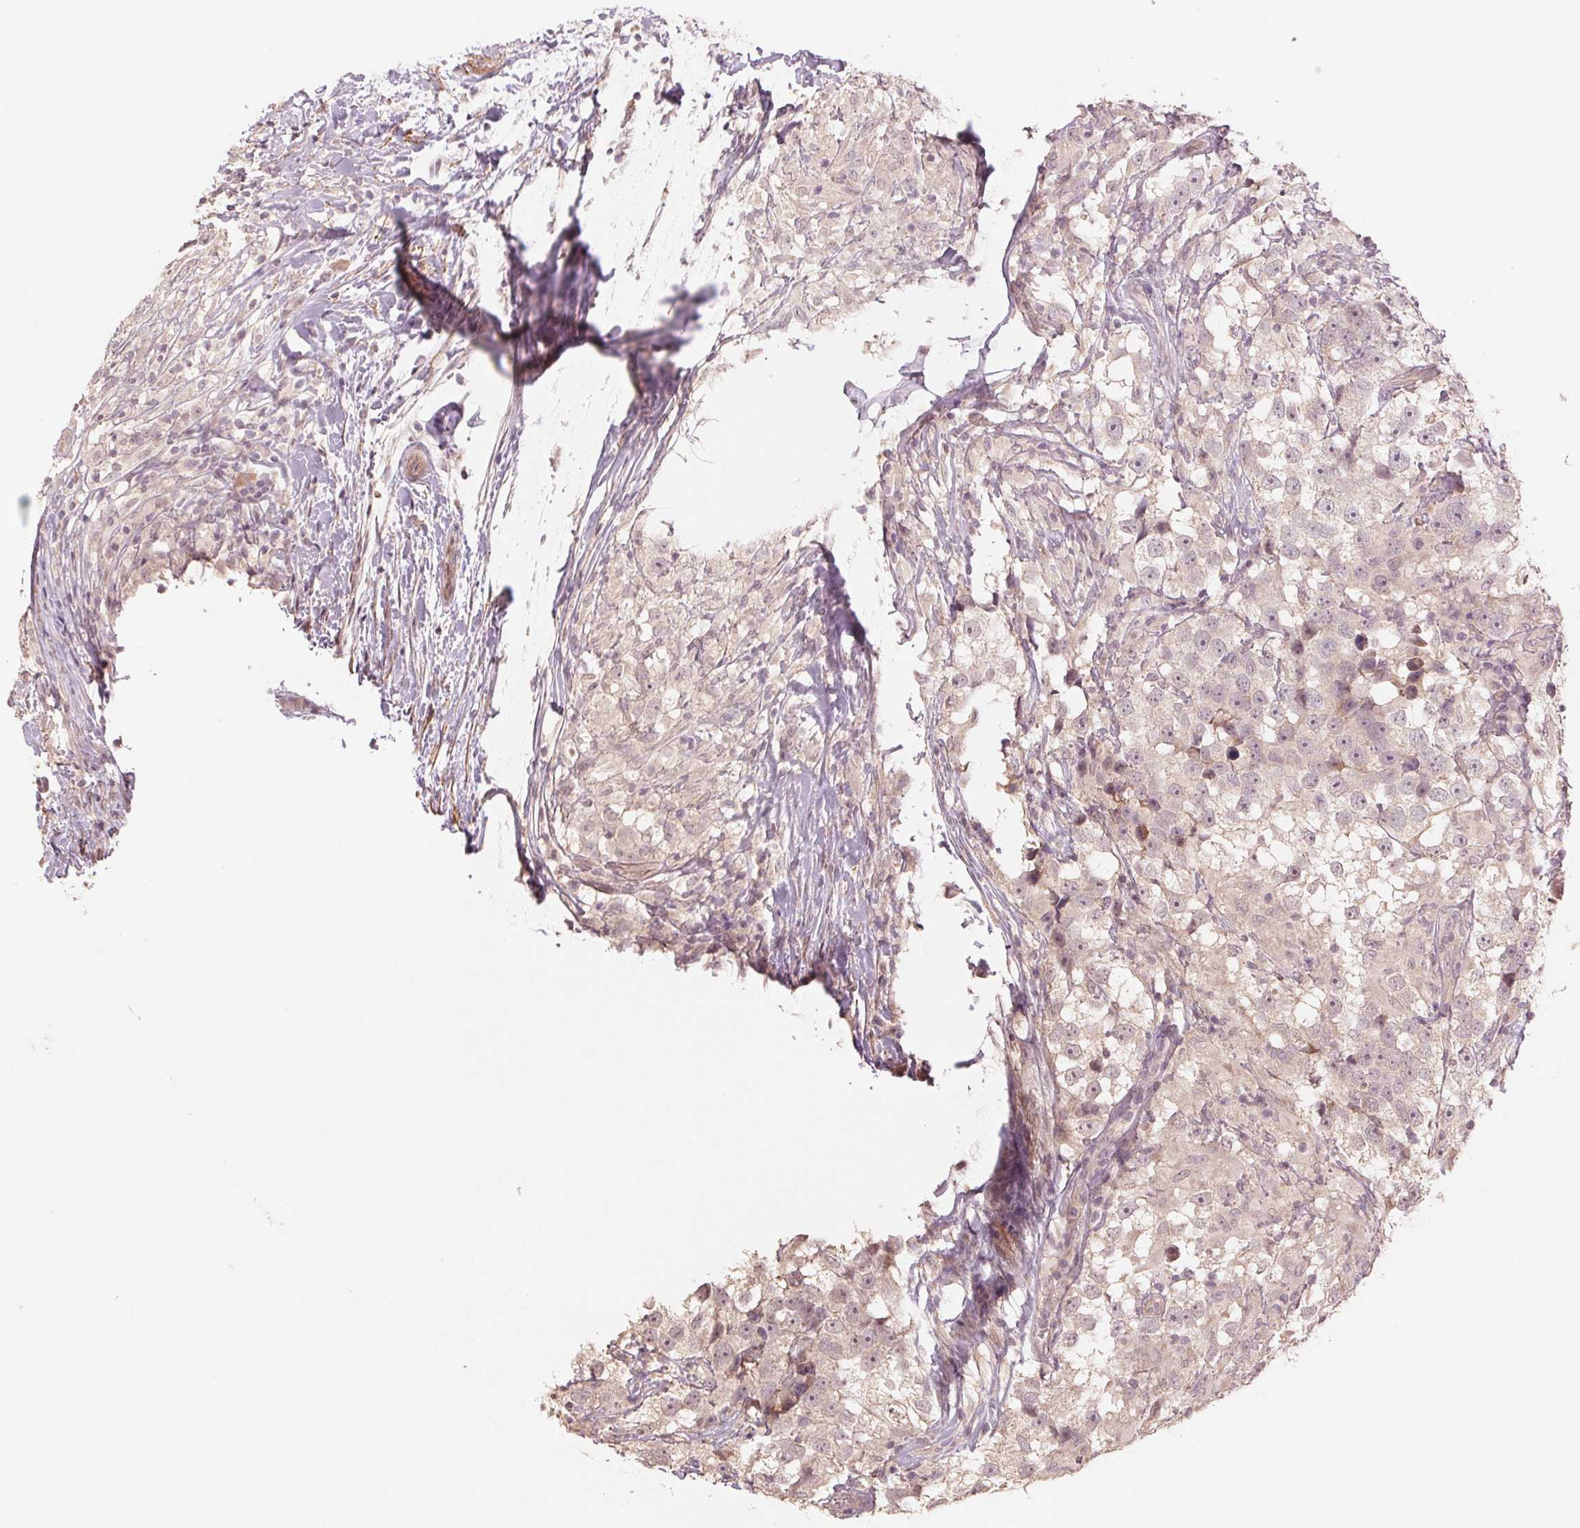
{"staining": {"intensity": "negative", "quantity": "none", "location": "none"}, "tissue": "testis cancer", "cell_type": "Tumor cells", "image_type": "cancer", "snomed": [{"axis": "morphology", "description": "Seminoma, NOS"}, {"axis": "topography", "description": "Testis"}], "caption": "Immunohistochemistry photomicrograph of neoplastic tissue: testis cancer (seminoma) stained with DAB (3,3'-diaminobenzidine) exhibits no significant protein expression in tumor cells.", "gene": "PPIA", "patient": {"sex": "male", "age": 46}}